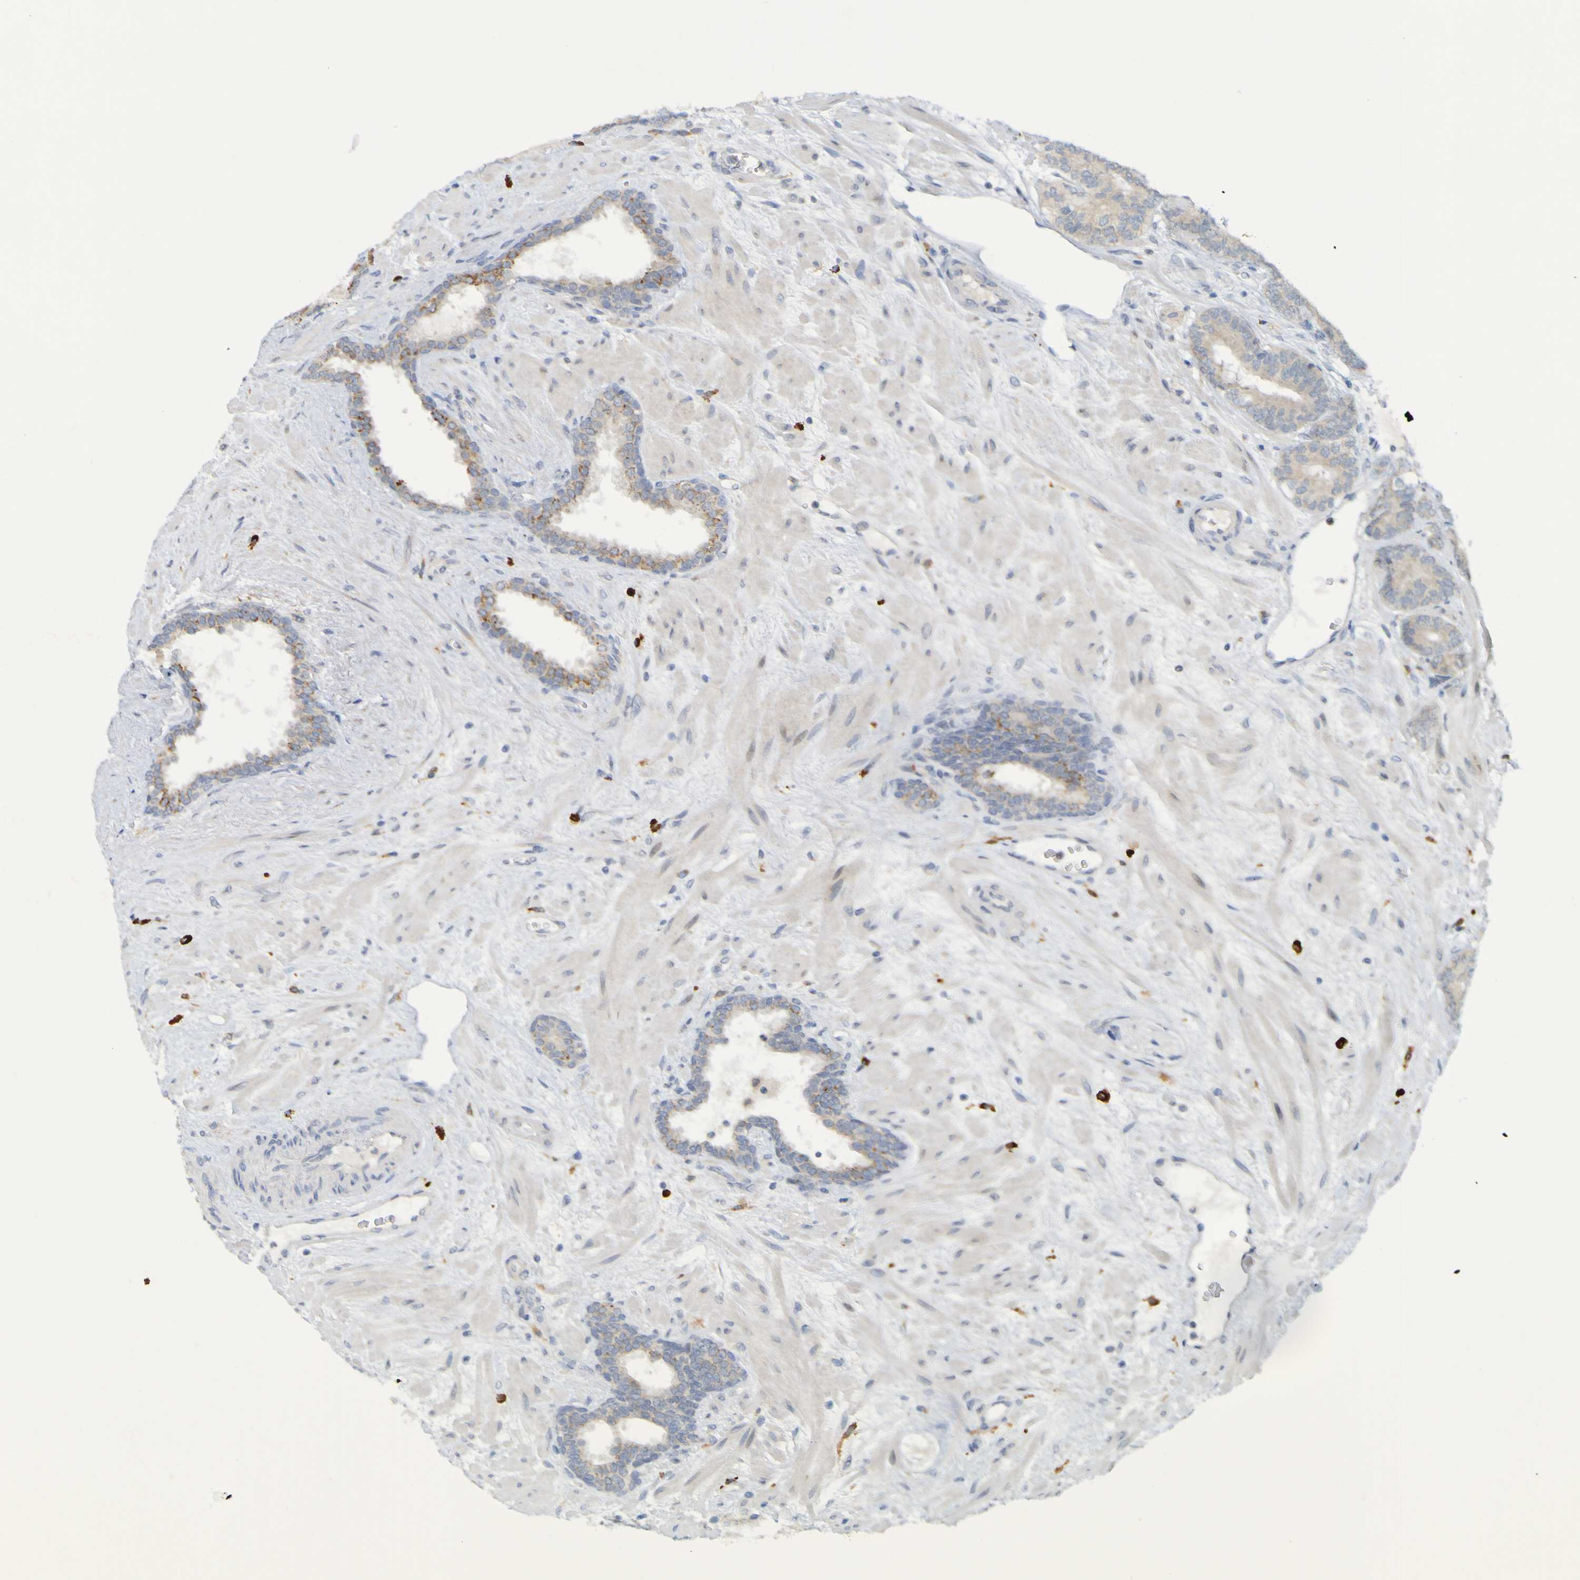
{"staining": {"intensity": "weak", "quantity": ">75%", "location": "cytoplasmic/membranous"}, "tissue": "prostate cancer", "cell_type": "Tumor cells", "image_type": "cancer", "snomed": [{"axis": "morphology", "description": "Adenocarcinoma, Low grade"}, {"axis": "topography", "description": "Prostate"}], "caption": "Immunohistochemistry (IHC) micrograph of neoplastic tissue: adenocarcinoma (low-grade) (prostate) stained using IHC reveals low levels of weak protein expression localized specifically in the cytoplasmic/membranous of tumor cells, appearing as a cytoplasmic/membranous brown color.", "gene": "LILRB5", "patient": {"sex": "male", "age": 63}}